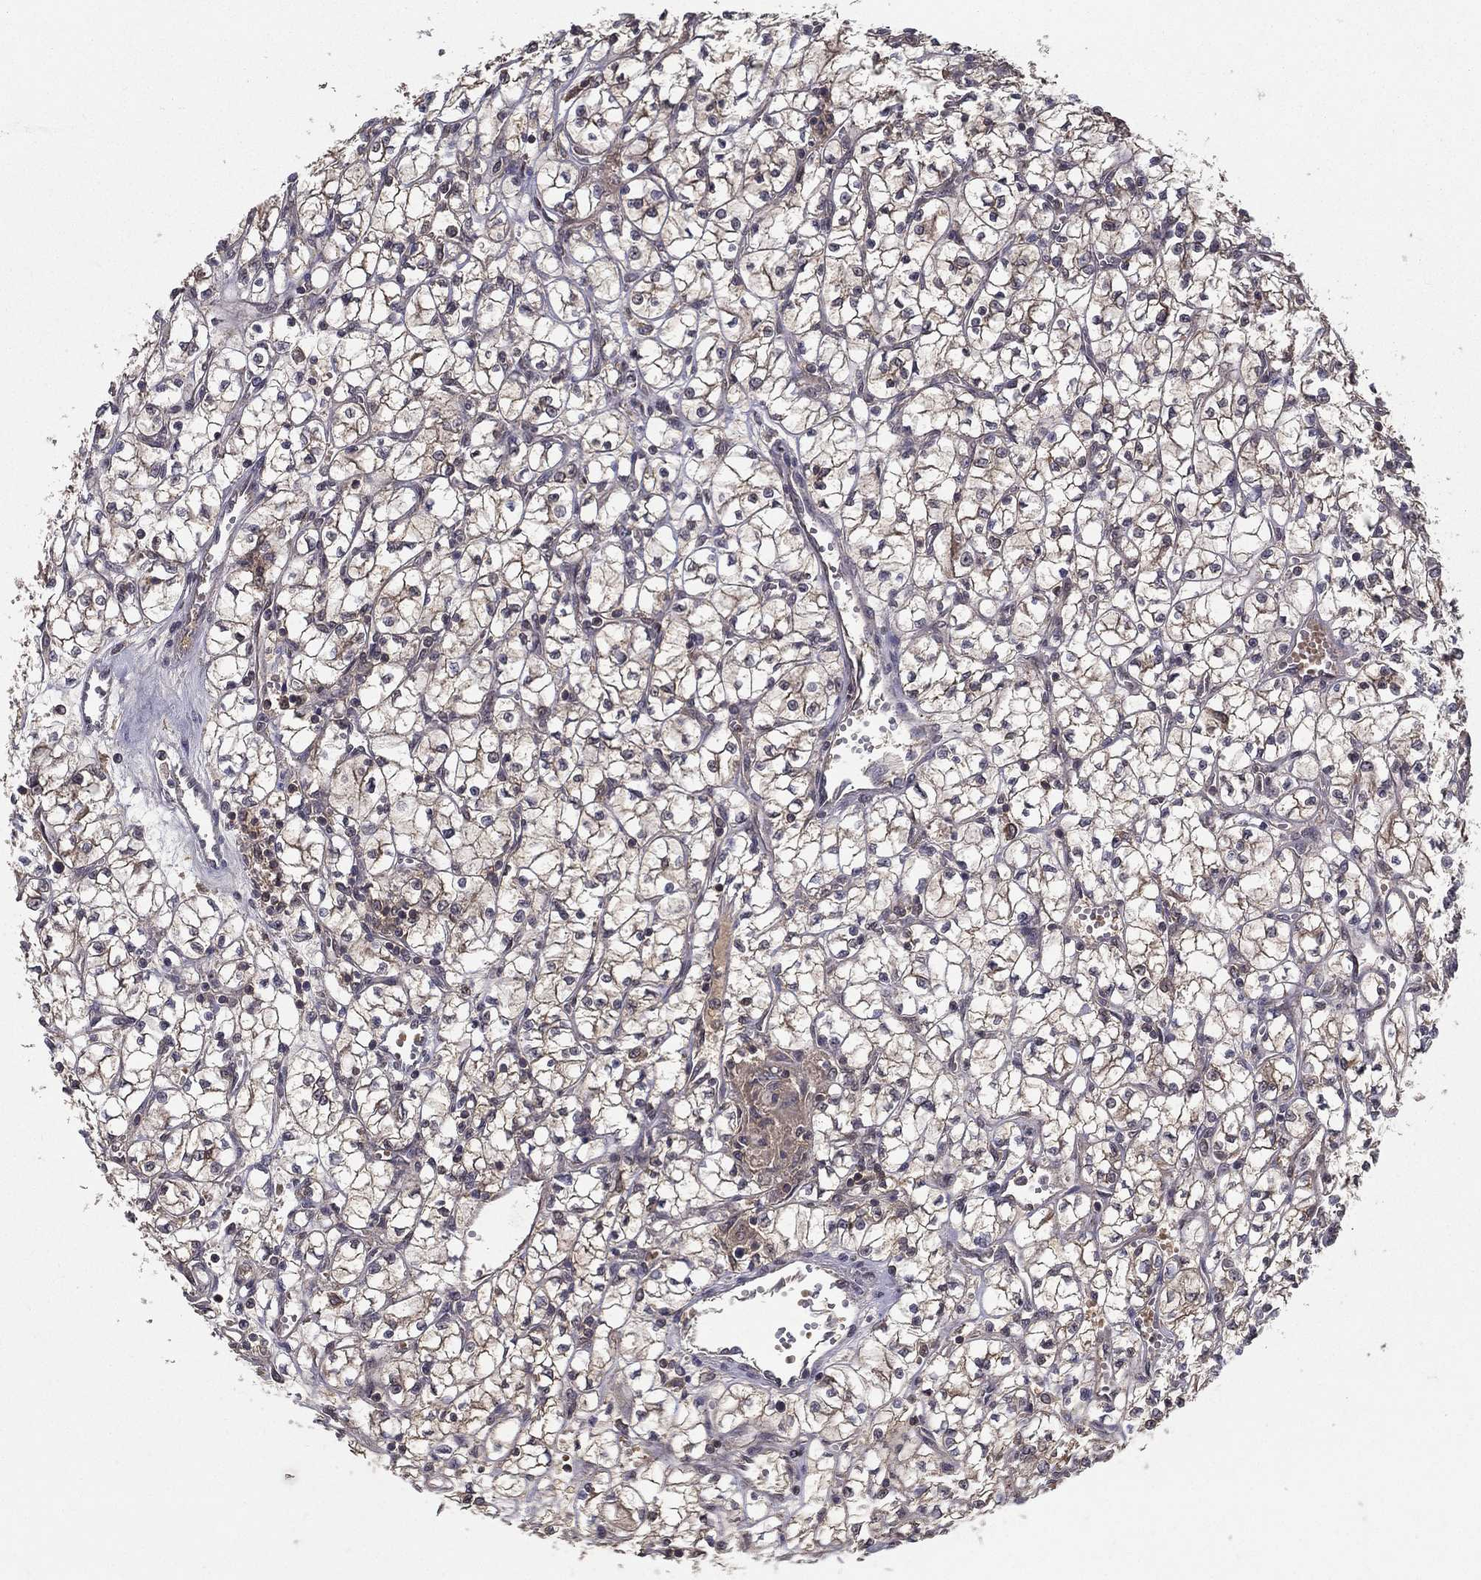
{"staining": {"intensity": "moderate", "quantity": "<25%", "location": "nuclear"}, "tissue": "renal cancer", "cell_type": "Tumor cells", "image_type": "cancer", "snomed": [{"axis": "morphology", "description": "Adenocarcinoma, NOS"}, {"axis": "topography", "description": "Kidney"}], "caption": "This photomicrograph displays IHC staining of renal adenocarcinoma, with low moderate nuclear positivity in about <25% of tumor cells.", "gene": "CARM1", "patient": {"sex": "female", "age": 64}}